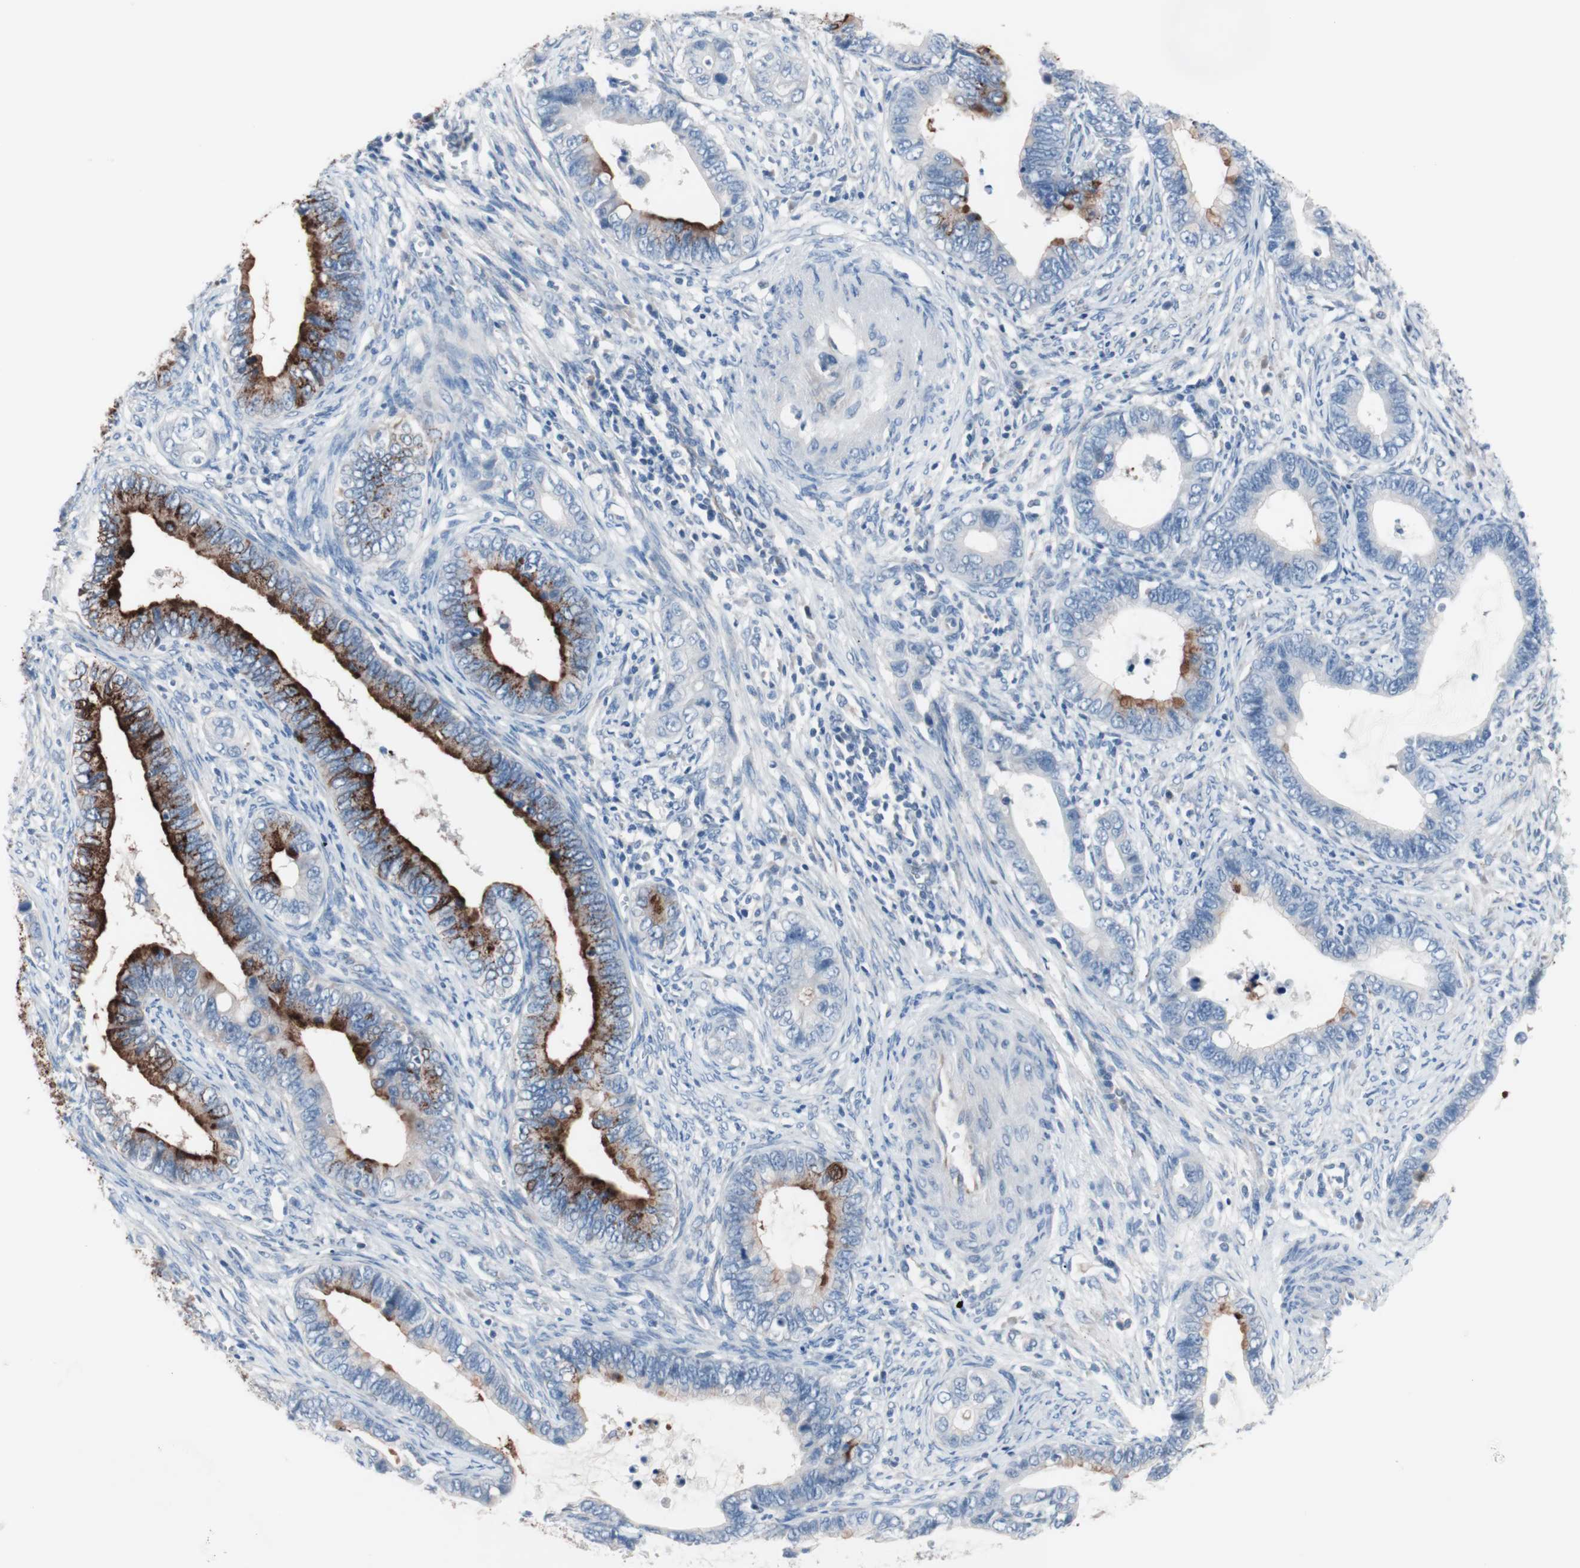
{"staining": {"intensity": "strong", "quantity": "25%-75%", "location": "cytoplasmic/membranous"}, "tissue": "cervical cancer", "cell_type": "Tumor cells", "image_type": "cancer", "snomed": [{"axis": "morphology", "description": "Adenocarcinoma, NOS"}, {"axis": "topography", "description": "Cervix"}], "caption": "High-power microscopy captured an immunohistochemistry (IHC) photomicrograph of cervical cancer, revealing strong cytoplasmic/membranous staining in about 25%-75% of tumor cells.", "gene": "ULBP1", "patient": {"sex": "female", "age": 44}}